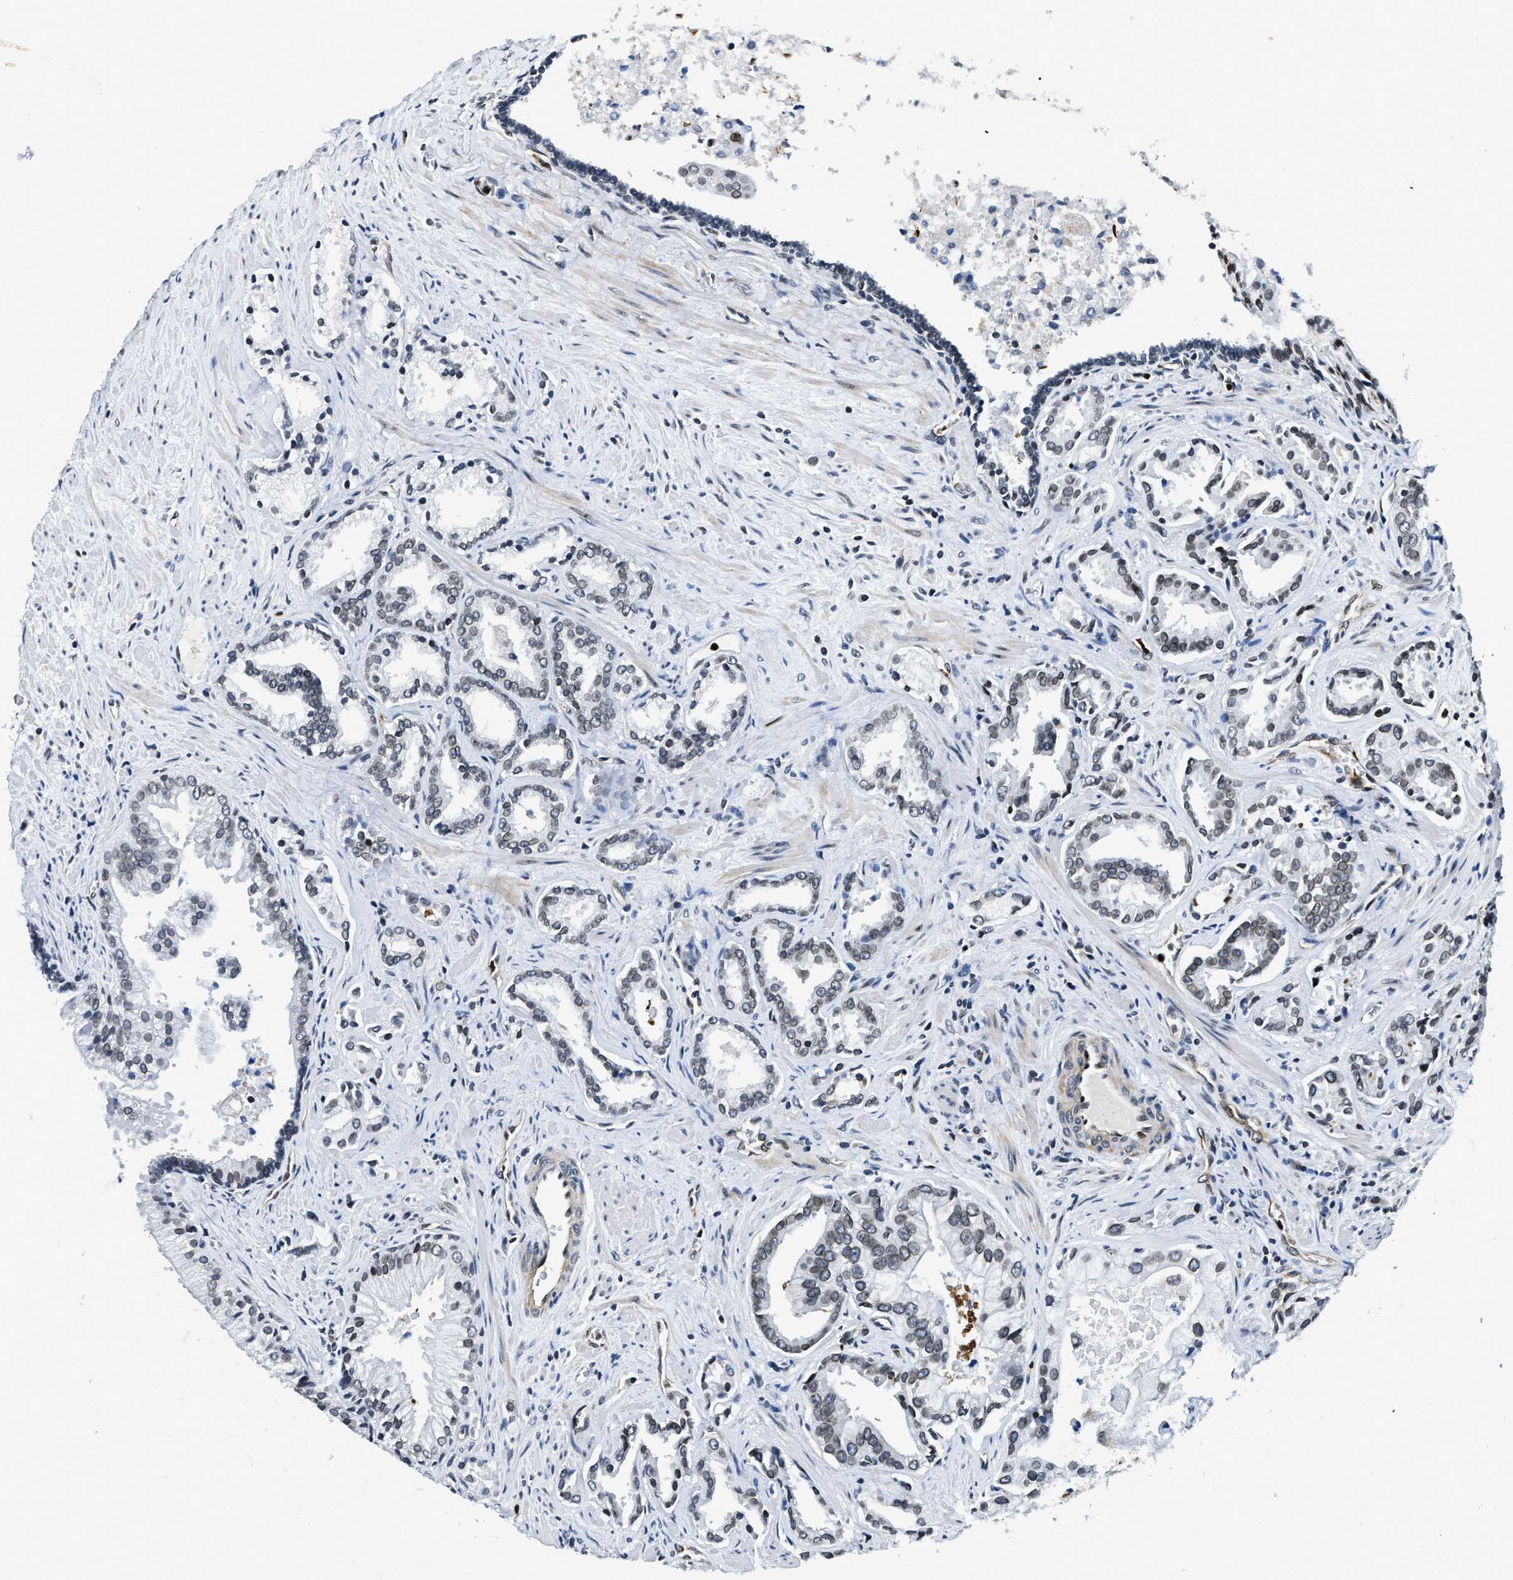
{"staining": {"intensity": "weak", "quantity": ">75%", "location": "nuclear"}, "tissue": "prostate cancer", "cell_type": "Tumor cells", "image_type": "cancer", "snomed": [{"axis": "morphology", "description": "Adenocarcinoma, High grade"}, {"axis": "topography", "description": "Prostate"}], "caption": "IHC image of human prostate cancer stained for a protein (brown), which shows low levels of weak nuclear staining in approximately >75% of tumor cells.", "gene": "ZC3HC1", "patient": {"sex": "male", "age": 67}}